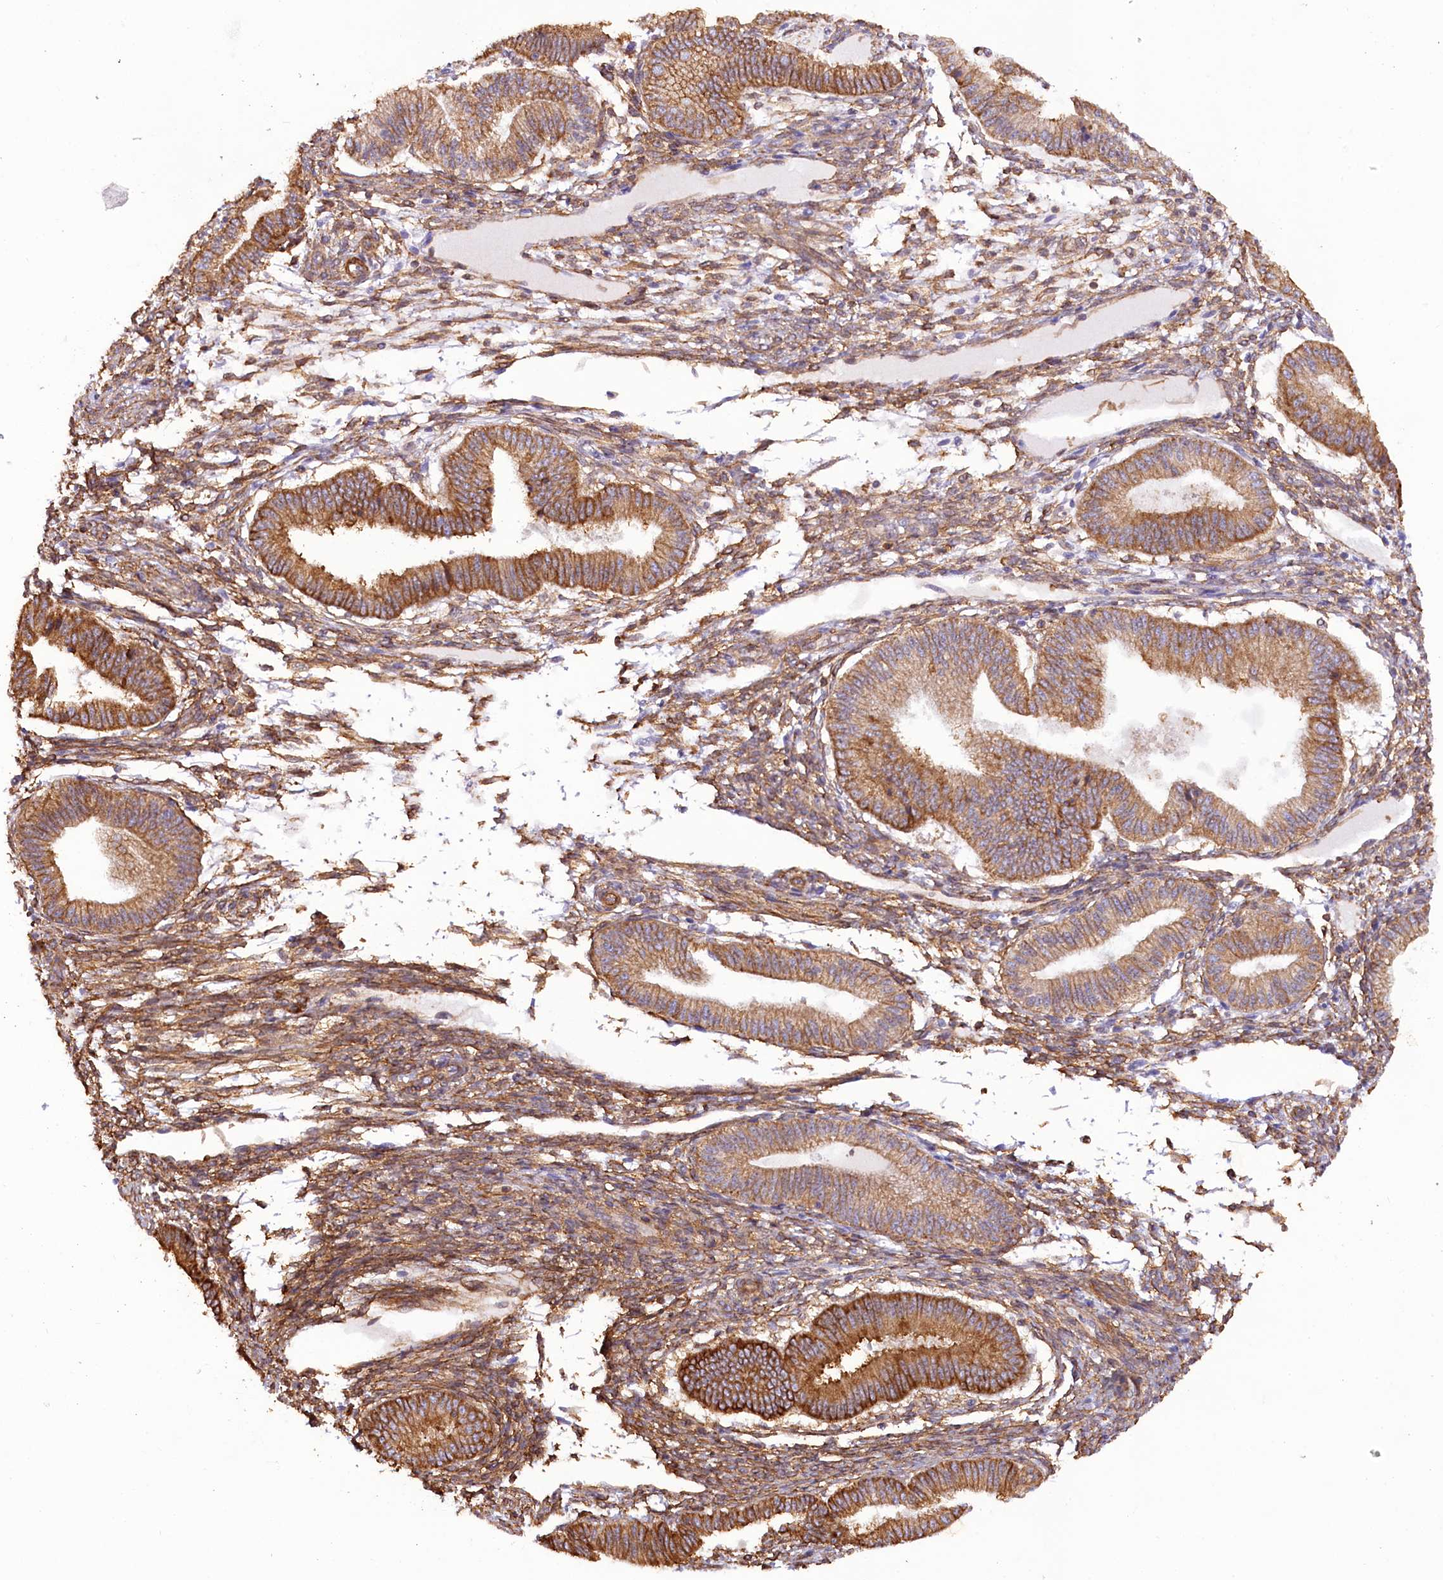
{"staining": {"intensity": "moderate", "quantity": ">75%", "location": "cytoplasmic/membranous"}, "tissue": "endometrium", "cell_type": "Cells in endometrial stroma", "image_type": "normal", "snomed": [{"axis": "morphology", "description": "Normal tissue, NOS"}, {"axis": "topography", "description": "Endometrium"}], "caption": "Immunohistochemistry (IHC) photomicrograph of benign human endometrium stained for a protein (brown), which demonstrates medium levels of moderate cytoplasmic/membranous positivity in about >75% of cells in endometrial stroma.", "gene": "SYNPO2", "patient": {"sex": "female", "age": 39}}